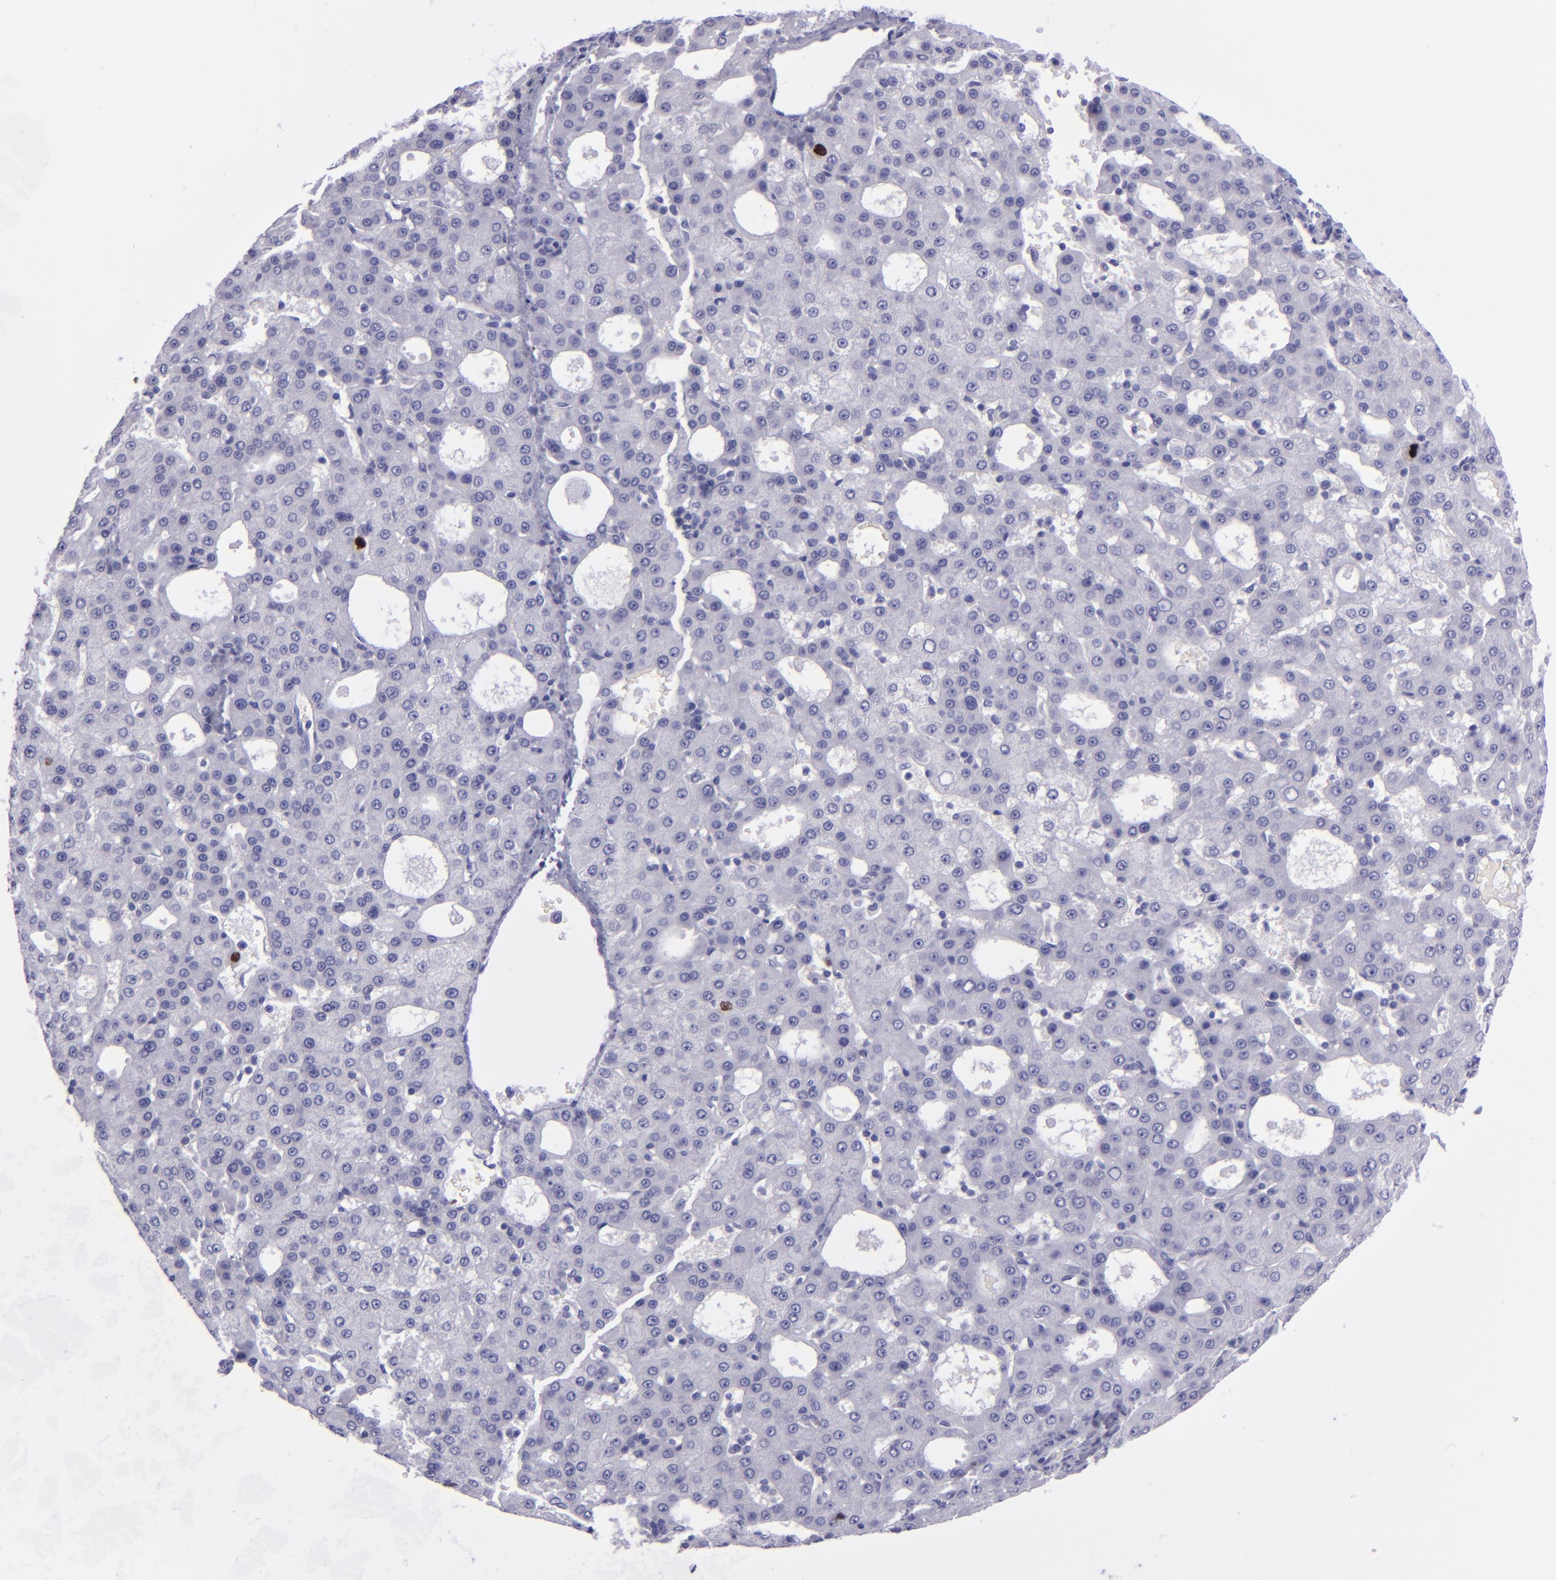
{"staining": {"intensity": "strong", "quantity": "<25%", "location": "nuclear"}, "tissue": "liver cancer", "cell_type": "Tumor cells", "image_type": "cancer", "snomed": [{"axis": "morphology", "description": "Carcinoma, Hepatocellular, NOS"}, {"axis": "topography", "description": "Liver"}], "caption": "This micrograph displays liver cancer (hepatocellular carcinoma) stained with IHC to label a protein in brown. The nuclear of tumor cells show strong positivity for the protein. Nuclei are counter-stained blue.", "gene": "TOP2A", "patient": {"sex": "male", "age": 47}}